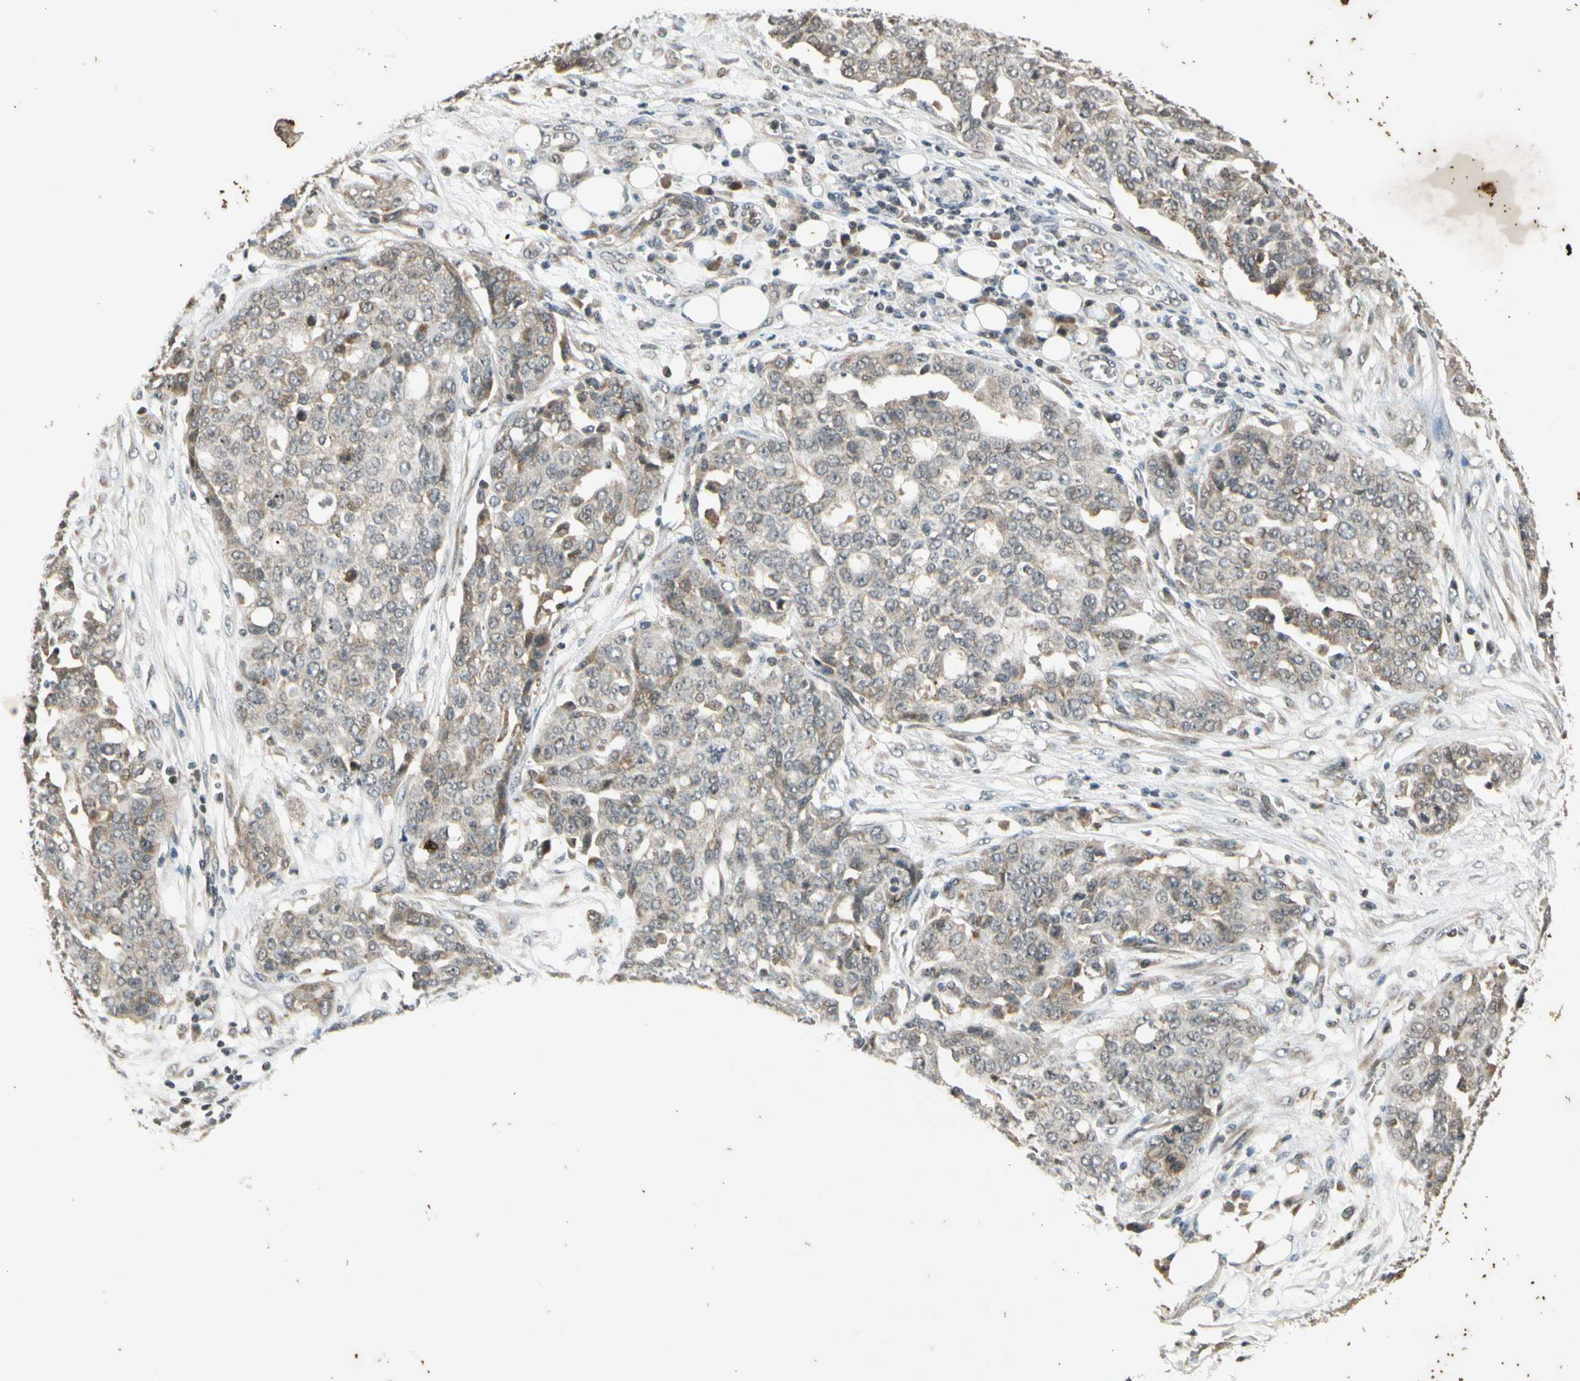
{"staining": {"intensity": "weak", "quantity": "<25%", "location": "cytoplasmic/membranous,nuclear"}, "tissue": "ovarian cancer", "cell_type": "Tumor cells", "image_type": "cancer", "snomed": [{"axis": "morphology", "description": "Cystadenocarcinoma, serous, NOS"}, {"axis": "topography", "description": "Soft tissue"}, {"axis": "topography", "description": "Ovary"}], "caption": "Ovarian cancer (serous cystadenocarcinoma) was stained to show a protein in brown. There is no significant positivity in tumor cells. (Stains: DAB (3,3'-diaminobenzidine) IHC with hematoxylin counter stain, Microscopy: brightfield microscopy at high magnification).", "gene": "EFNB2", "patient": {"sex": "female", "age": 57}}